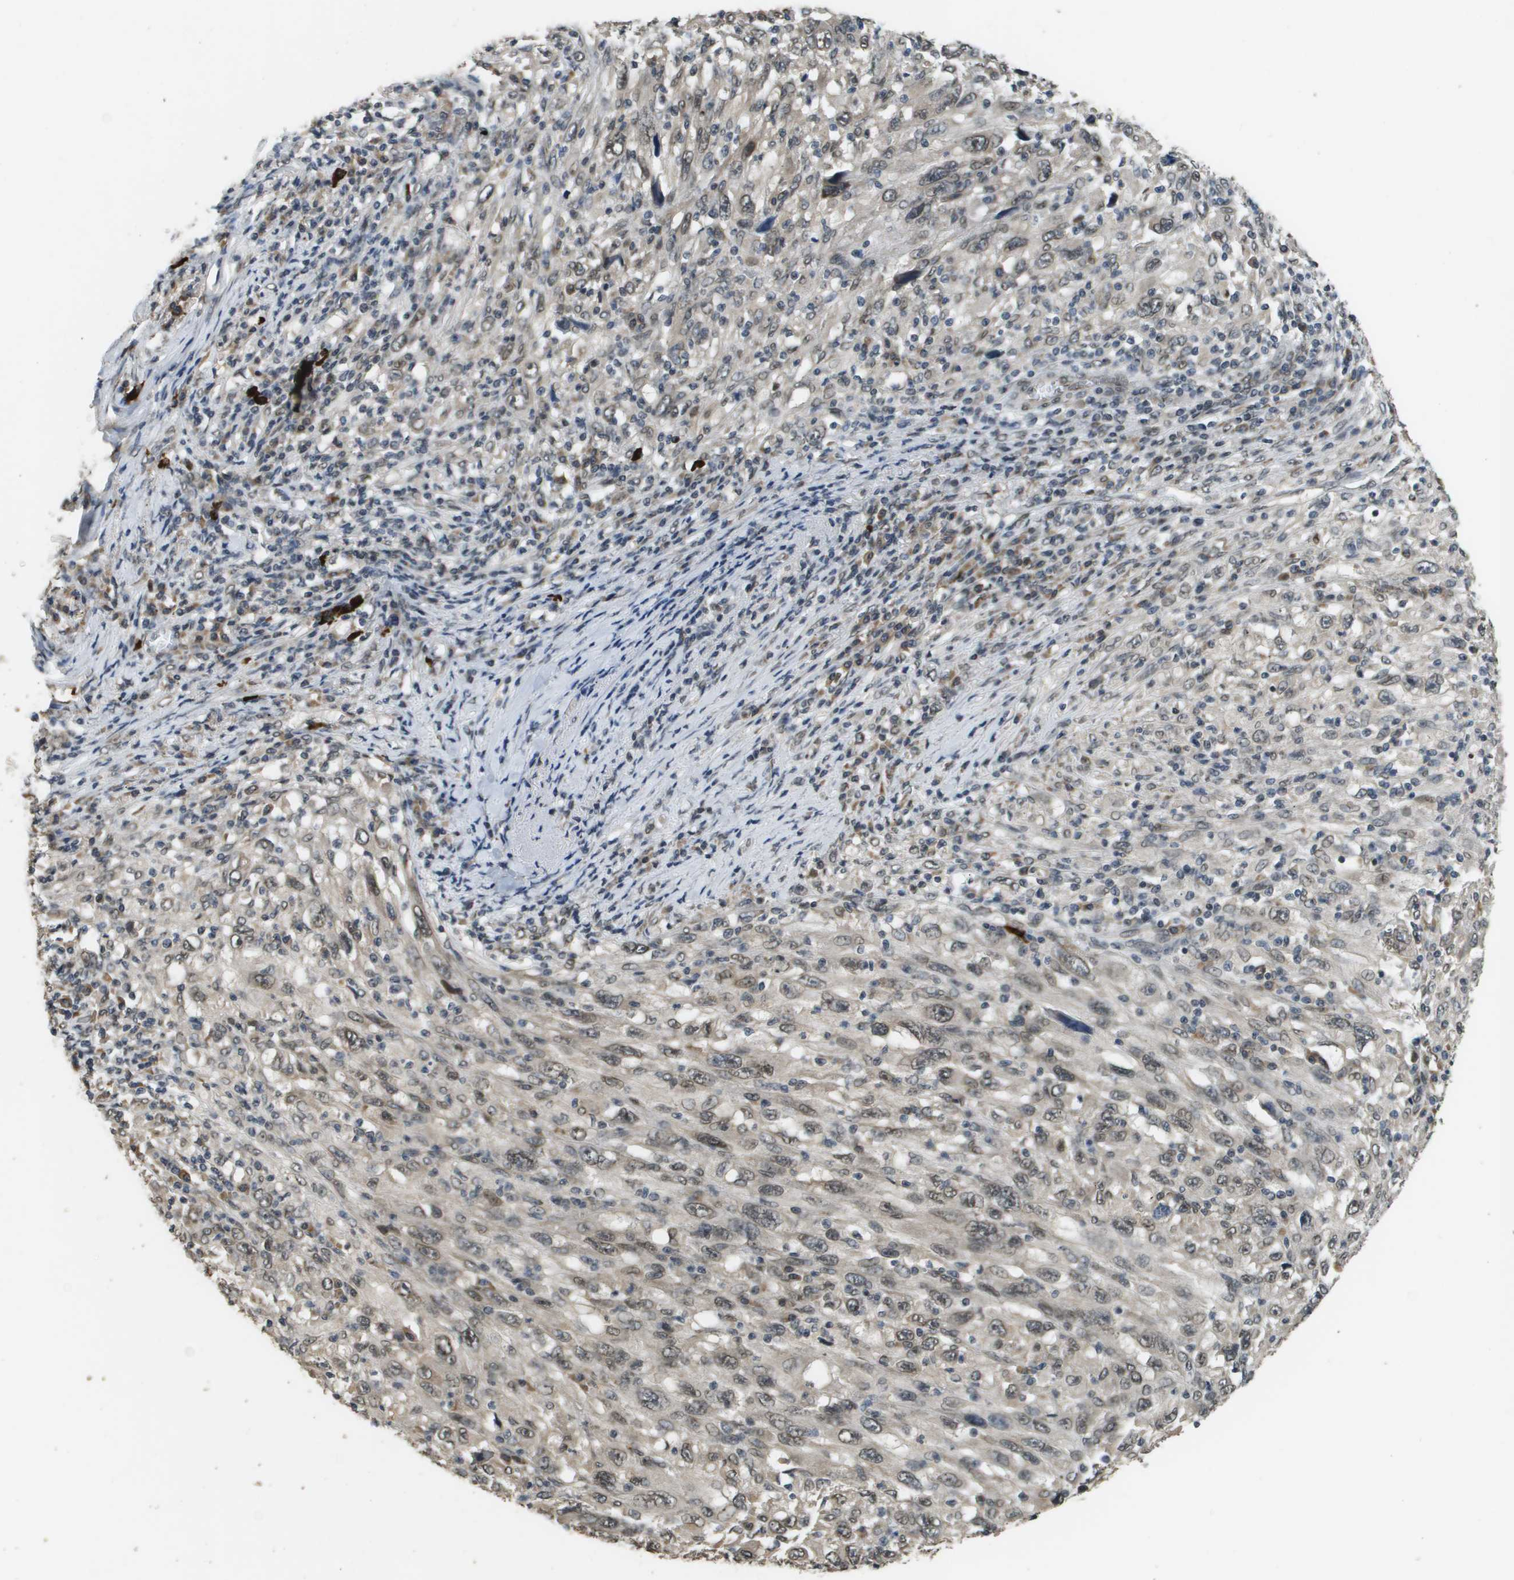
{"staining": {"intensity": "weak", "quantity": ">75%", "location": "cytoplasmic/membranous,nuclear"}, "tissue": "melanoma", "cell_type": "Tumor cells", "image_type": "cancer", "snomed": [{"axis": "morphology", "description": "Malignant melanoma, Metastatic site"}, {"axis": "topography", "description": "Skin"}], "caption": "Protein staining of malignant melanoma (metastatic site) tissue exhibits weak cytoplasmic/membranous and nuclear expression in approximately >75% of tumor cells. Using DAB (3,3'-diaminobenzidine) (brown) and hematoxylin (blue) stains, captured at high magnification using brightfield microscopy.", "gene": "FANCC", "patient": {"sex": "female", "age": 56}}